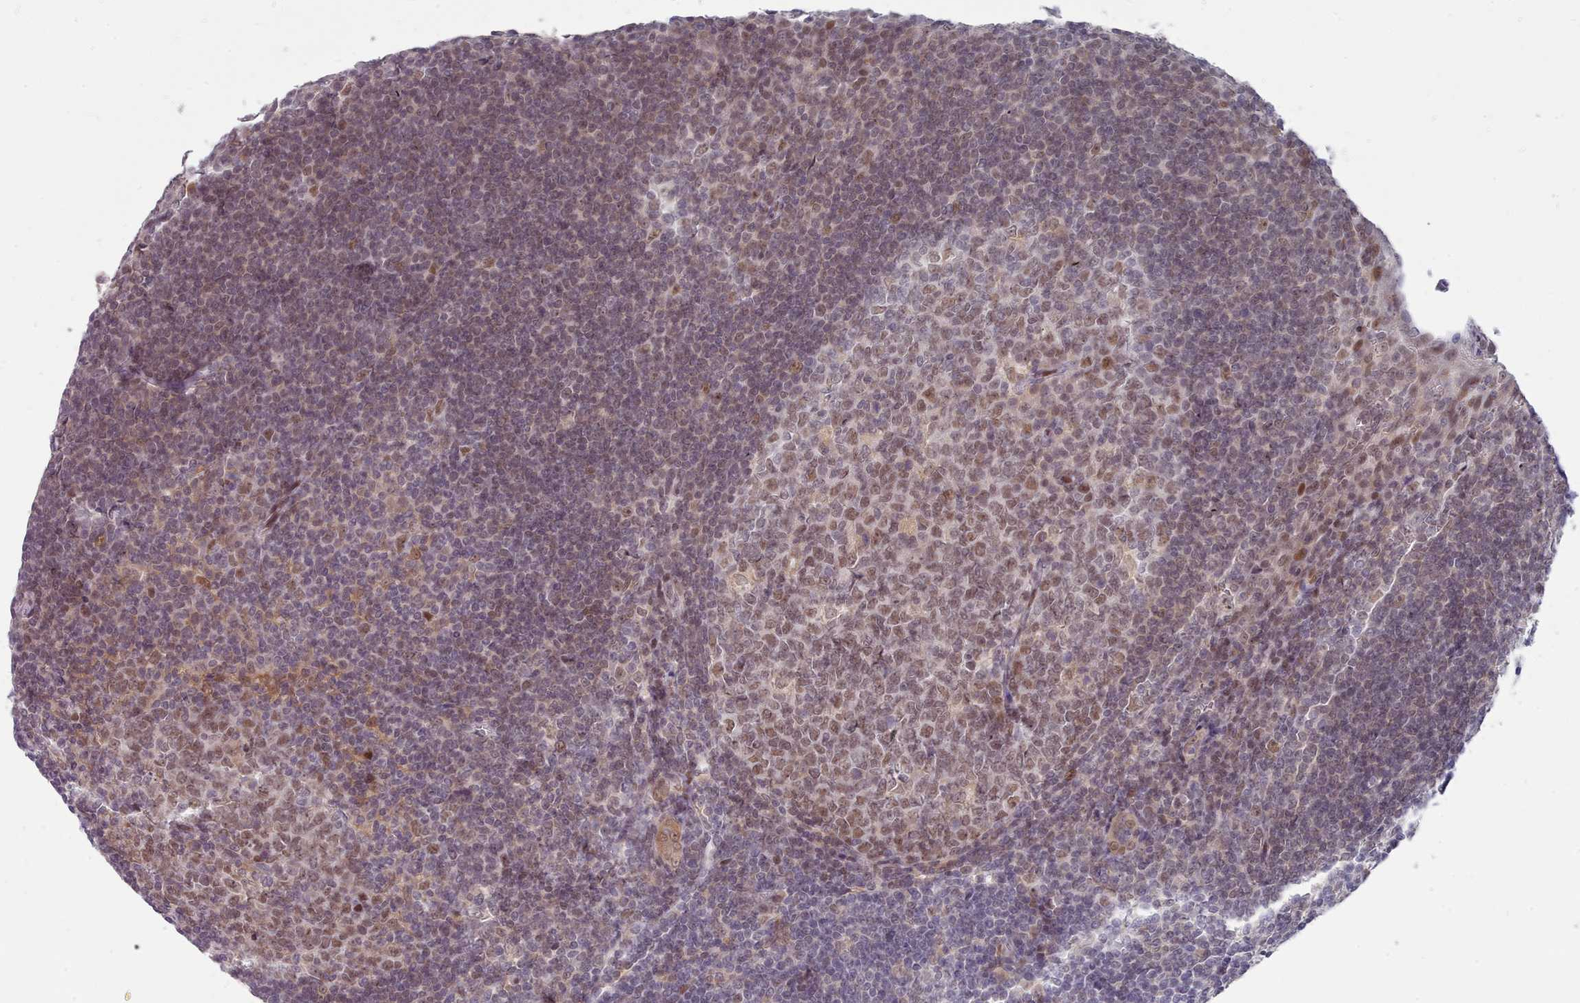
{"staining": {"intensity": "moderate", "quantity": ">75%", "location": "nuclear"}, "tissue": "tonsil", "cell_type": "Germinal center cells", "image_type": "normal", "snomed": [{"axis": "morphology", "description": "Normal tissue, NOS"}, {"axis": "topography", "description": "Tonsil"}], "caption": "About >75% of germinal center cells in normal tonsil display moderate nuclear protein staining as visualized by brown immunohistochemical staining.", "gene": "GINS1", "patient": {"sex": "male", "age": 27}}